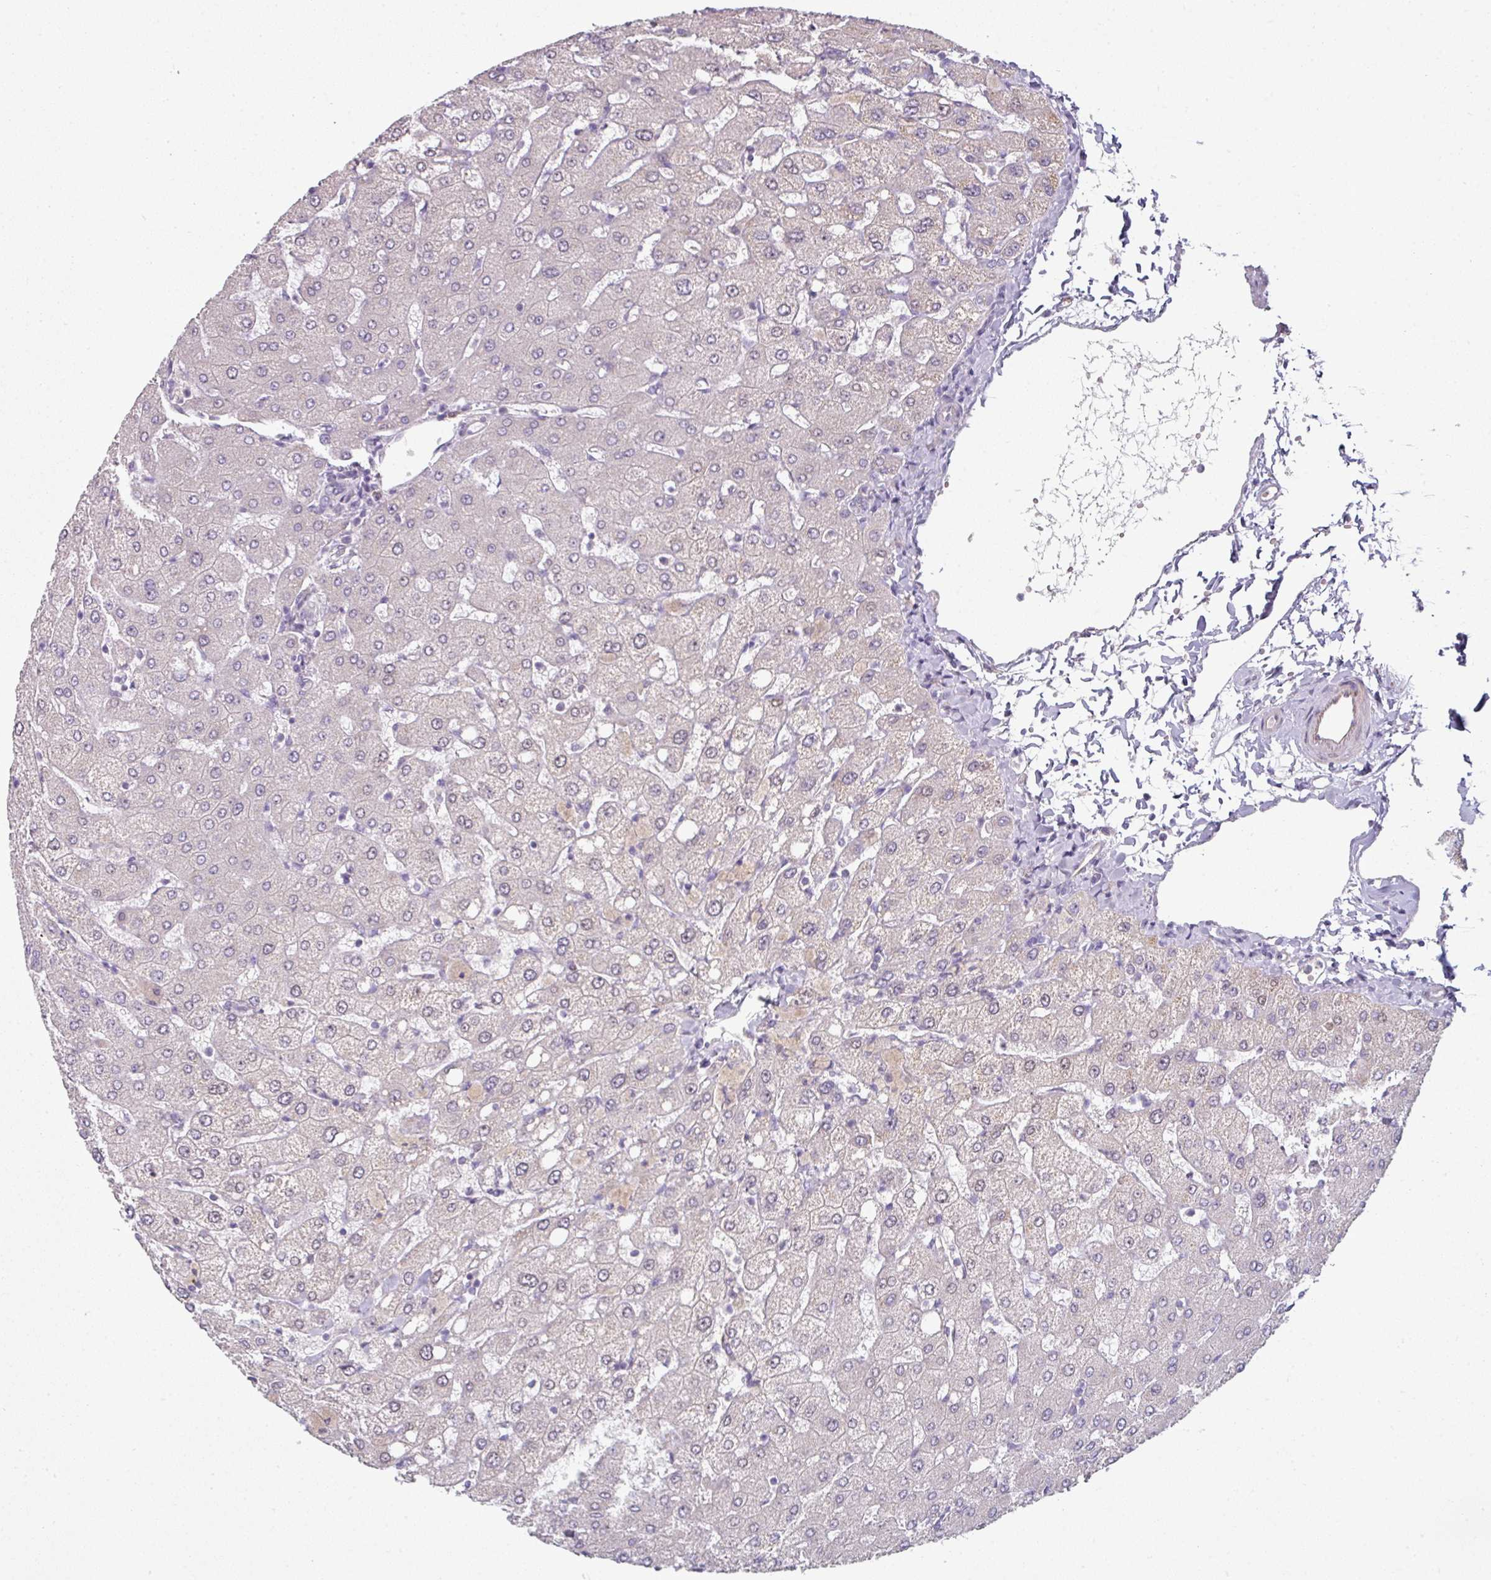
{"staining": {"intensity": "negative", "quantity": "none", "location": "none"}, "tissue": "liver", "cell_type": "Cholangiocytes", "image_type": "normal", "snomed": [{"axis": "morphology", "description": "Normal tissue, NOS"}, {"axis": "topography", "description": "Liver"}], "caption": "IHC of normal human liver shows no staining in cholangiocytes.", "gene": "FHAD1", "patient": {"sex": "female", "age": 54}}